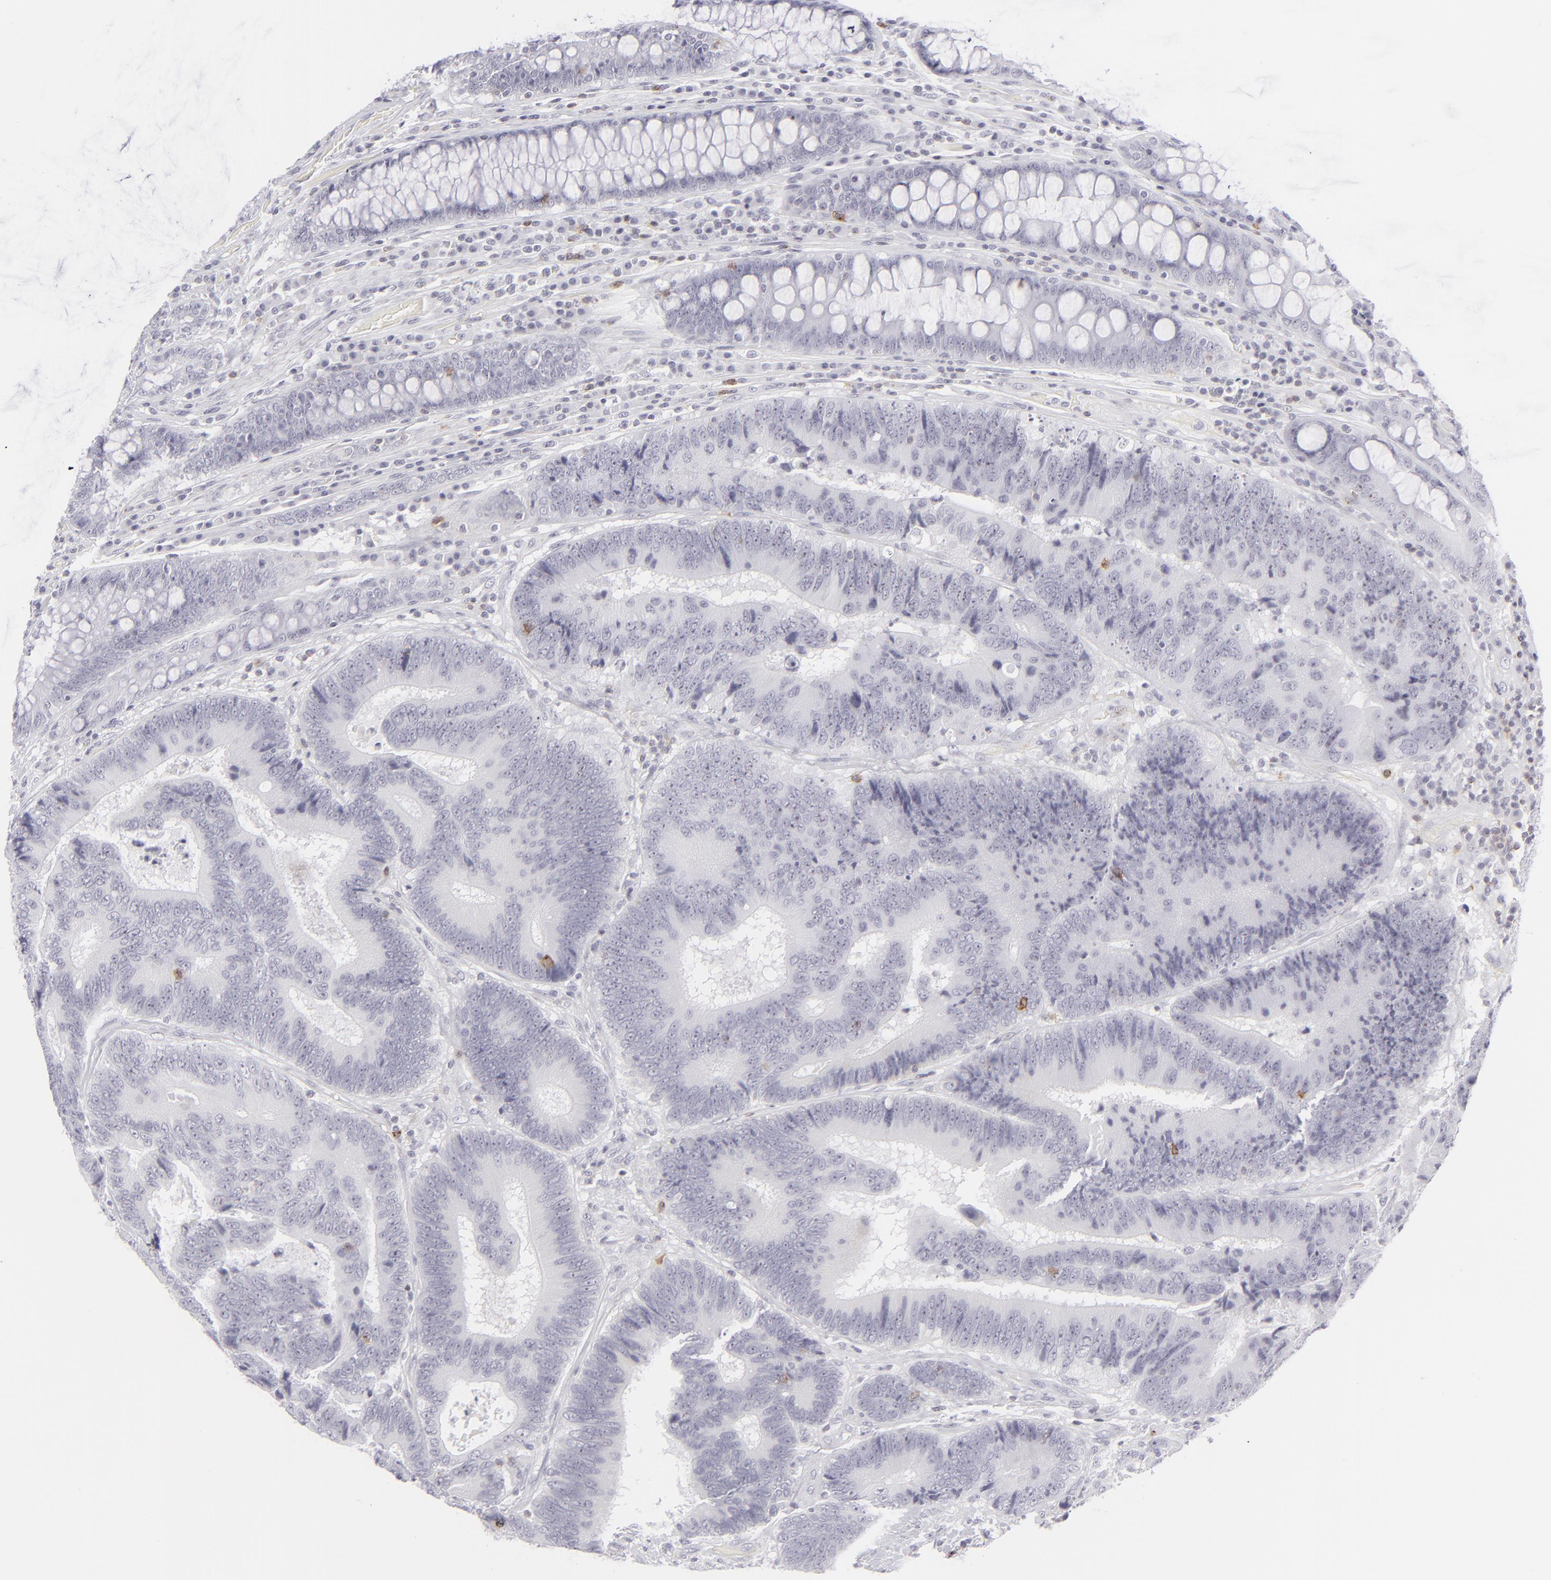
{"staining": {"intensity": "negative", "quantity": "none", "location": "none"}, "tissue": "colorectal cancer", "cell_type": "Tumor cells", "image_type": "cancer", "snomed": [{"axis": "morphology", "description": "Normal tissue, NOS"}, {"axis": "morphology", "description": "Adenocarcinoma, NOS"}, {"axis": "topography", "description": "Colon"}], "caption": "High magnification brightfield microscopy of adenocarcinoma (colorectal) stained with DAB (brown) and counterstained with hematoxylin (blue): tumor cells show no significant positivity. The staining is performed using DAB (3,3'-diaminobenzidine) brown chromogen with nuclei counter-stained in using hematoxylin.", "gene": "CD7", "patient": {"sex": "female", "age": 78}}